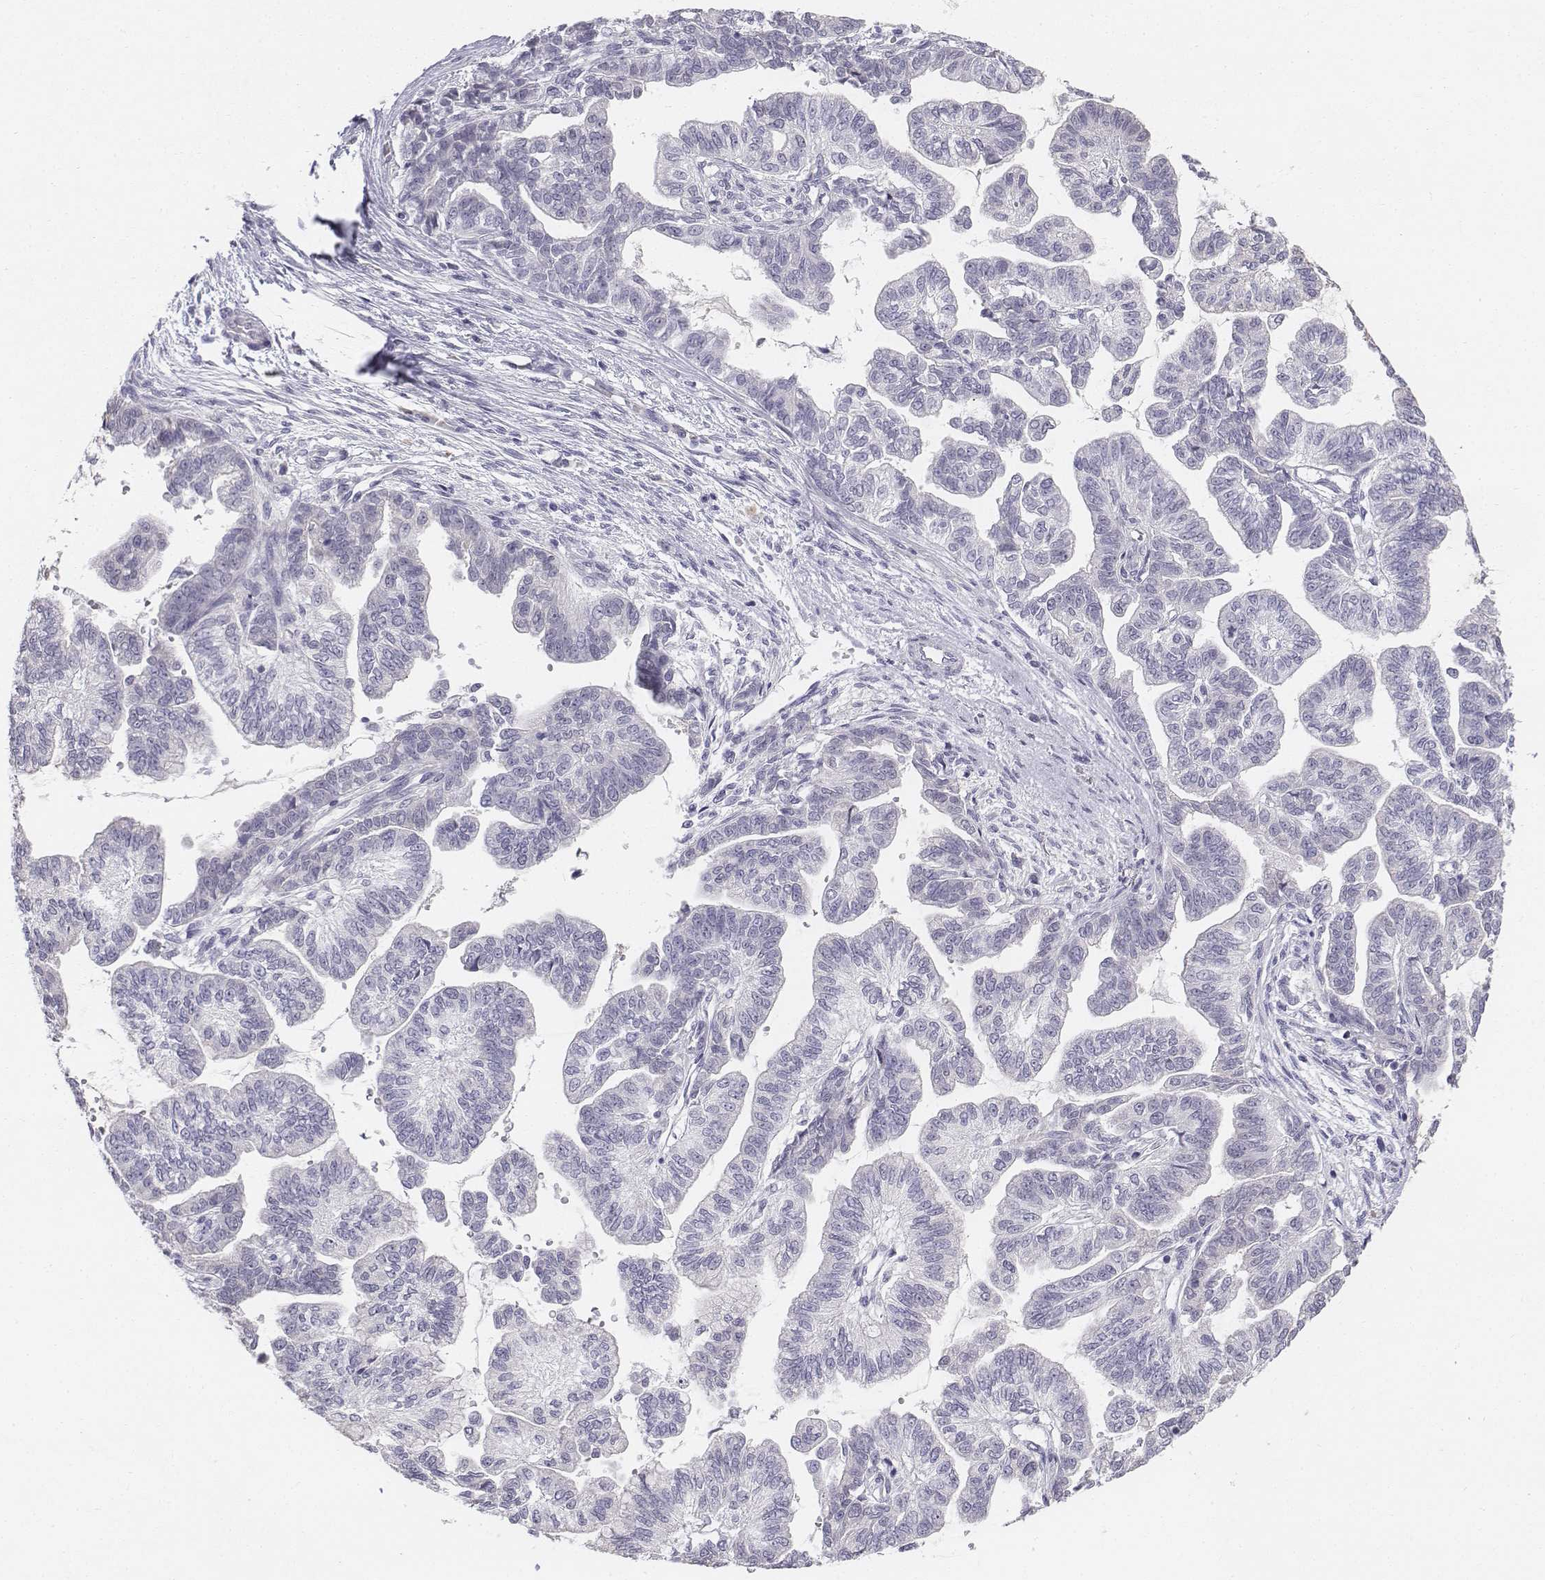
{"staining": {"intensity": "negative", "quantity": "none", "location": "none"}, "tissue": "stomach cancer", "cell_type": "Tumor cells", "image_type": "cancer", "snomed": [{"axis": "morphology", "description": "Adenocarcinoma, NOS"}, {"axis": "topography", "description": "Stomach"}], "caption": "A histopathology image of human stomach cancer (adenocarcinoma) is negative for staining in tumor cells.", "gene": "PENK", "patient": {"sex": "male", "age": 83}}